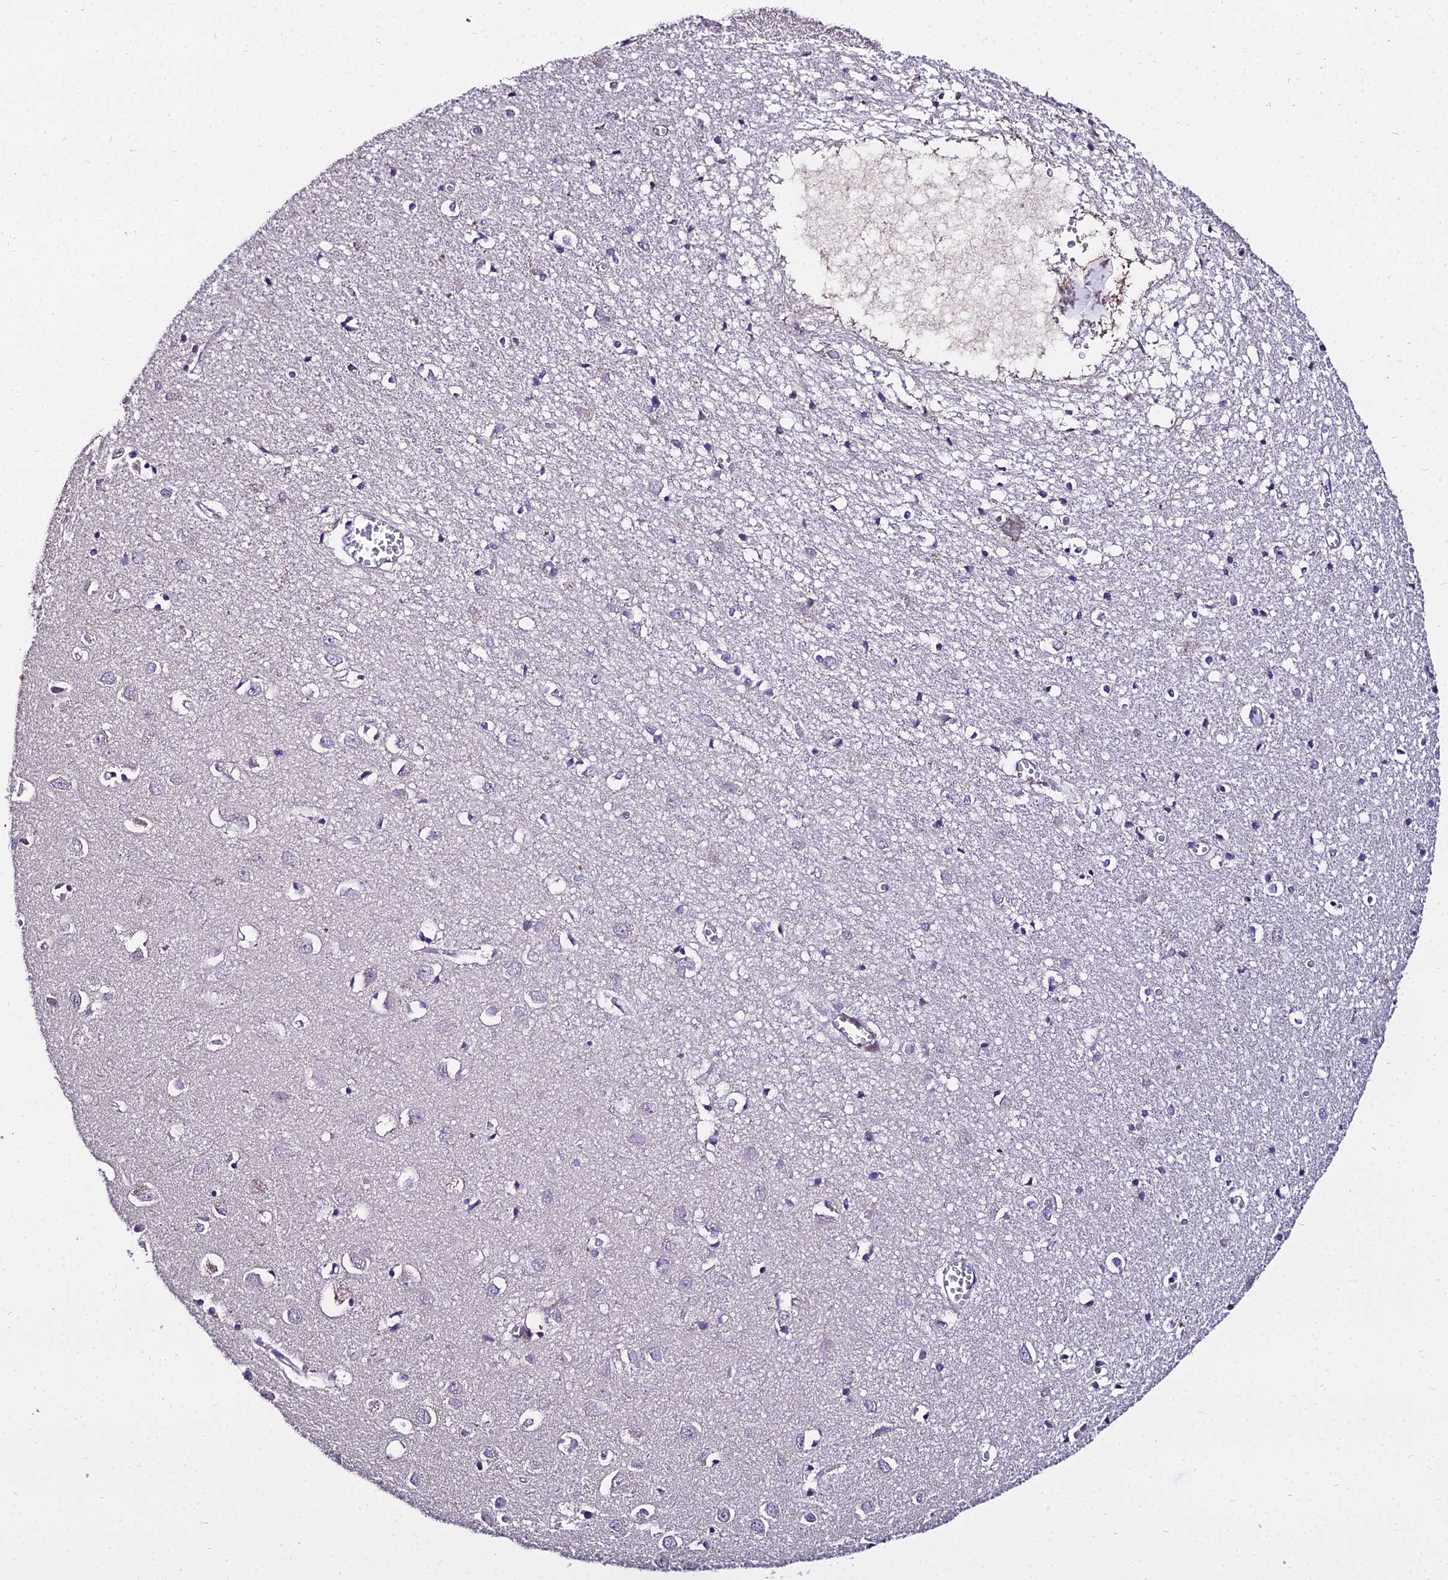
{"staining": {"intensity": "negative", "quantity": "none", "location": "none"}, "tissue": "cerebral cortex", "cell_type": "Endothelial cells", "image_type": "normal", "snomed": [{"axis": "morphology", "description": "Normal tissue, NOS"}, {"axis": "topography", "description": "Cerebral cortex"}], "caption": "This is a photomicrograph of immunohistochemistry (IHC) staining of benign cerebral cortex, which shows no expression in endothelial cells.", "gene": "TRIML2", "patient": {"sex": "female", "age": 64}}